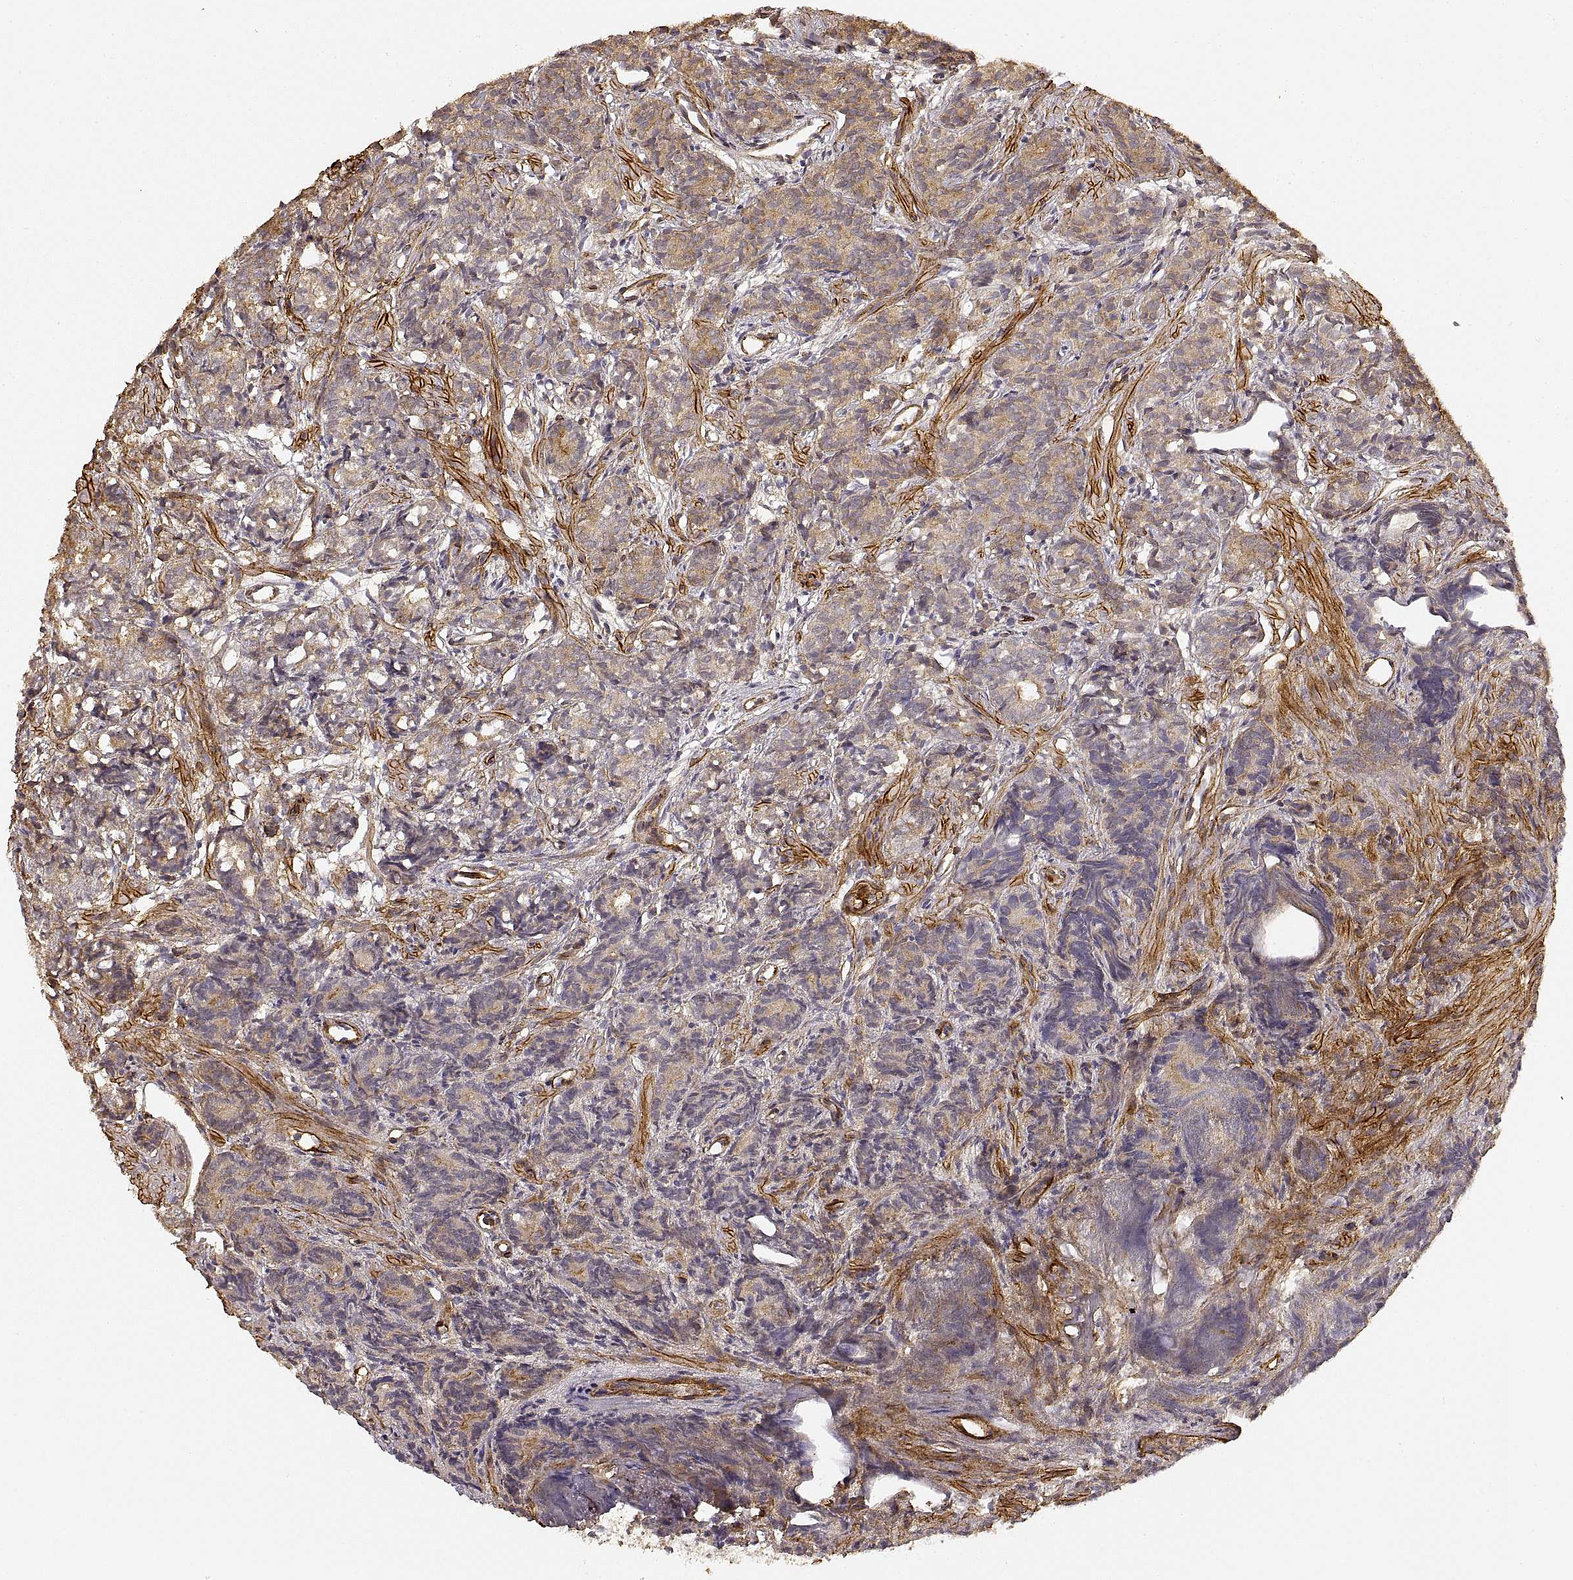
{"staining": {"intensity": "weak", "quantity": ">75%", "location": "cytoplasmic/membranous"}, "tissue": "prostate cancer", "cell_type": "Tumor cells", "image_type": "cancer", "snomed": [{"axis": "morphology", "description": "Adenocarcinoma, High grade"}, {"axis": "topography", "description": "Prostate"}], "caption": "About >75% of tumor cells in human prostate cancer display weak cytoplasmic/membranous protein expression as visualized by brown immunohistochemical staining.", "gene": "LAMA4", "patient": {"sex": "male", "age": 84}}